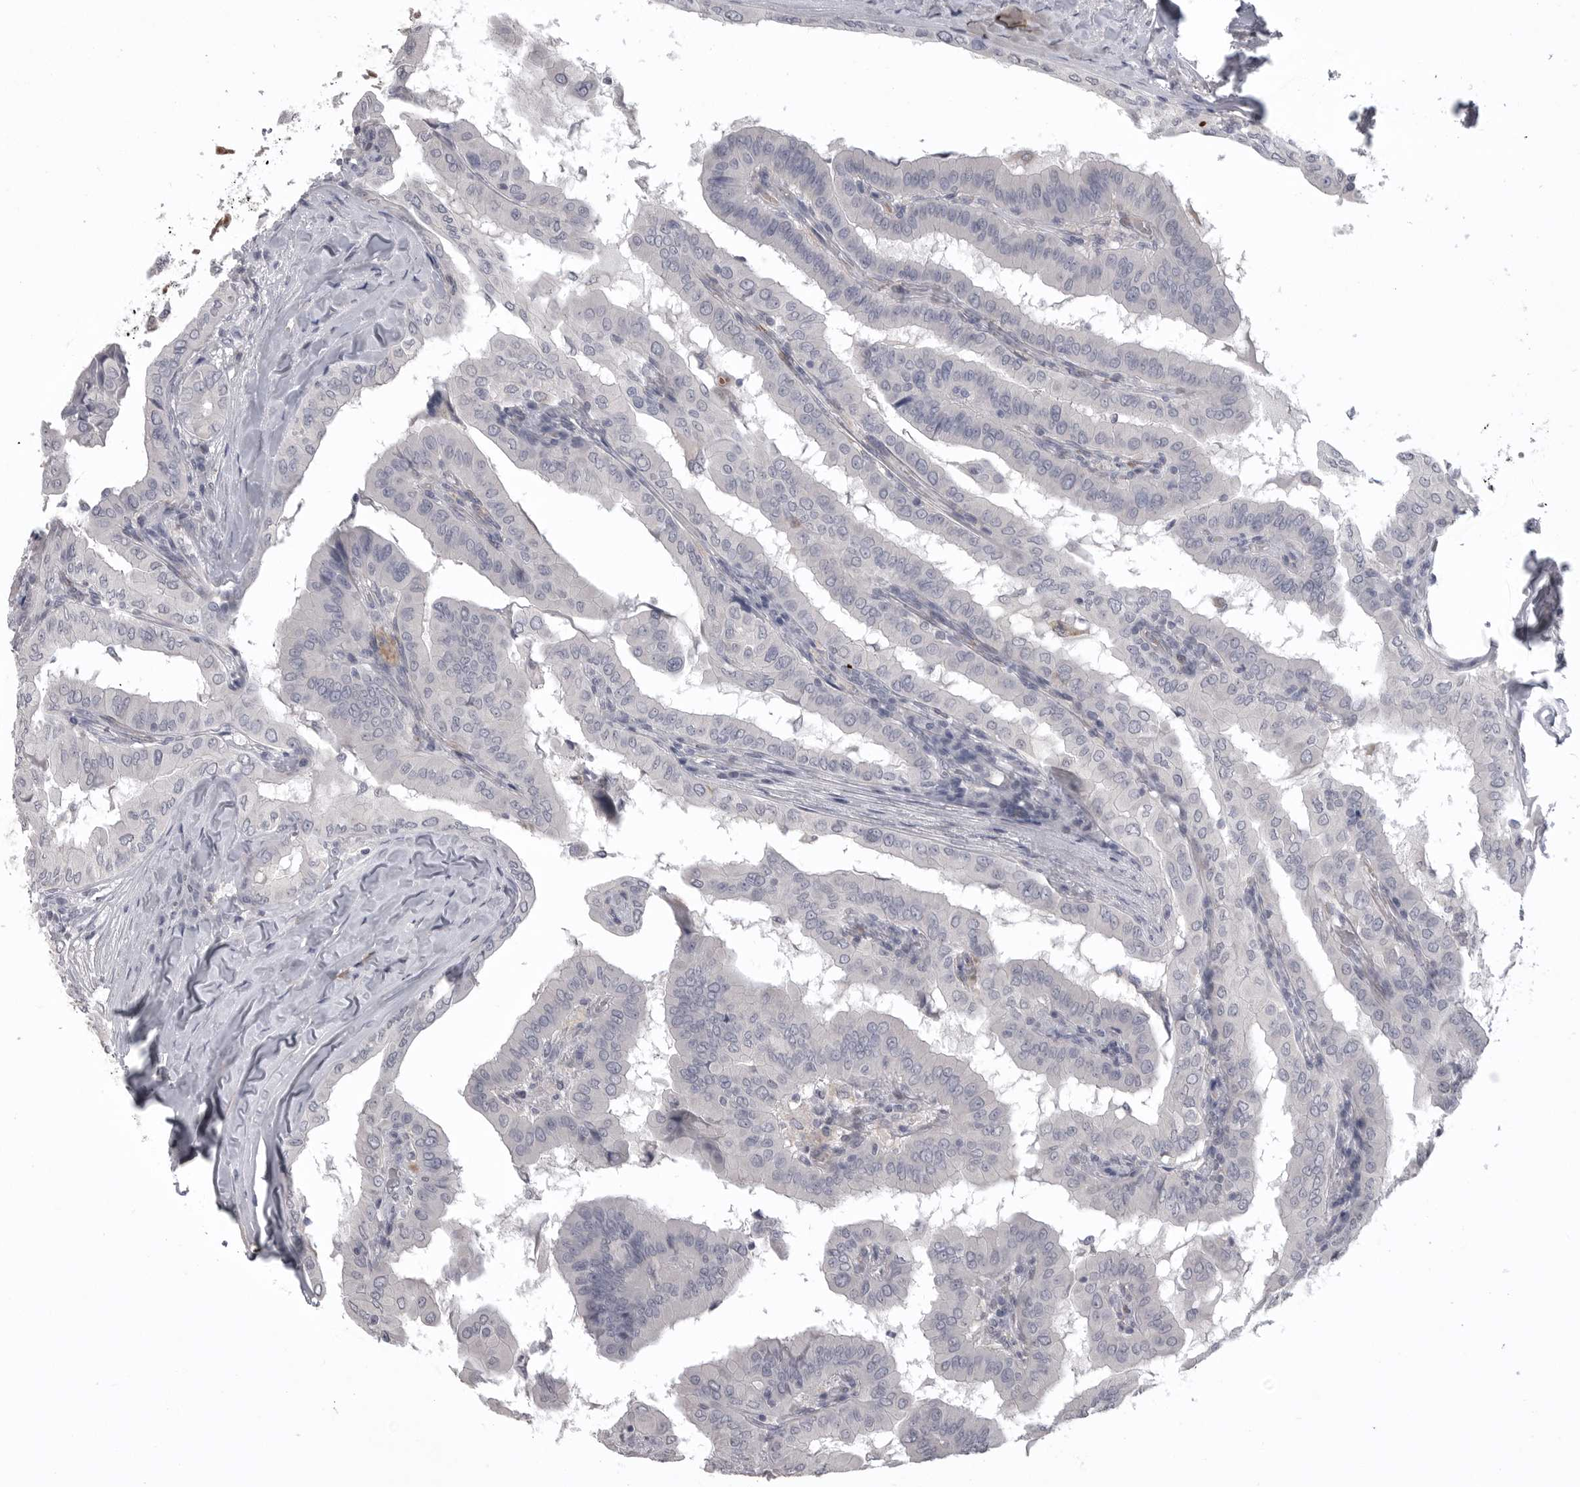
{"staining": {"intensity": "negative", "quantity": "none", "location": "none"}, "tissue": "thyroid cancer", "cell_type": "Tumor cells", "image_type": "cancer", "snomed": [{"axis": "morphology", "description": "Papillary adenocarcinoma, NOS"}, {"axis": "topography", "description": "Thyroid gland"}], "caption": "Thyroid cancer (papillary adenocarcinoma) was stained to show a protein in brown. There is no significant staining in tumor cells.", "gene": "SERPING1", "patient": {"sex": "male", "age": 33}}